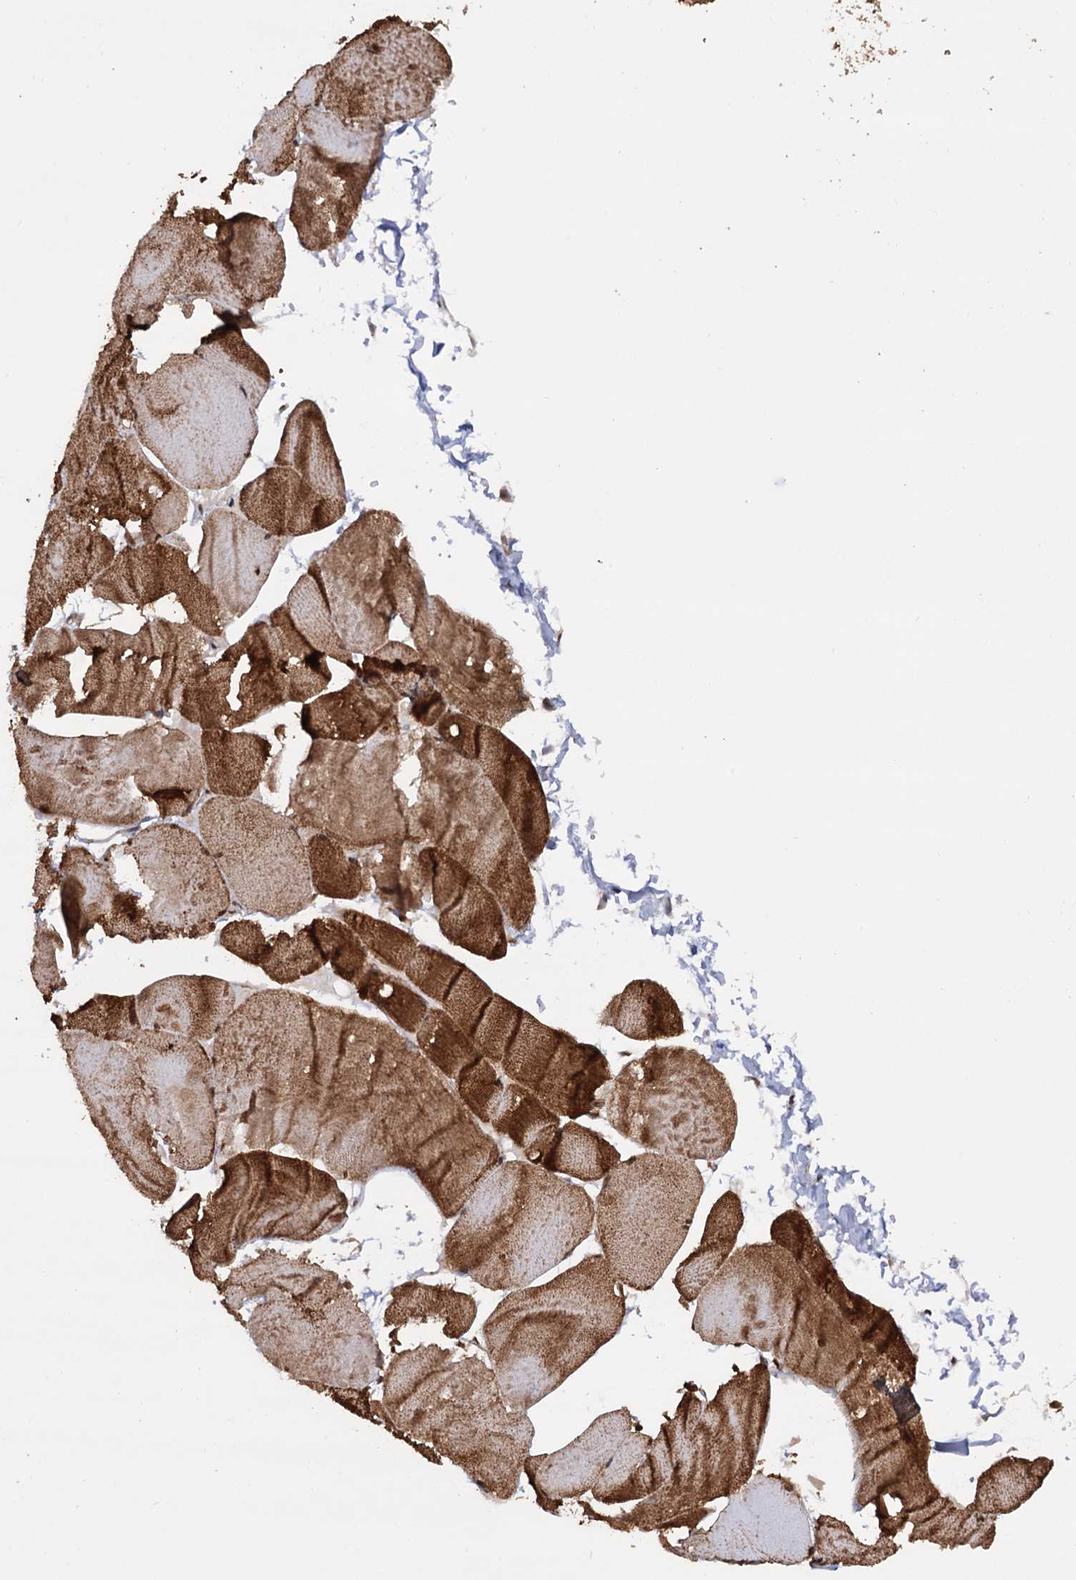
{"staining": {"intensity": "strong", "quantity": ">75%", "location": "cytoplasmic/membranous,nuclear"}, "tissue": "skeletal muscle", "cell_type": "Myocytes", "image_type": "normal", "snomed": [{"axis": "morphology", "description": "Normal tissue, NOS"}, {"axis": "morphology", "description": "Basal cell carcinoma"}, {"axis": "topography", "description": "Skeletal muscle"}], "caption": "Immunohistochemistry (IHC) of normal human skeletal muscle demonstrates high levels of strong cytoplasmic/membranous,nuclear positivity in about >75% of myocytes.", "gene": "PIGB", "patient": {"sex": "female", "age": 64}}